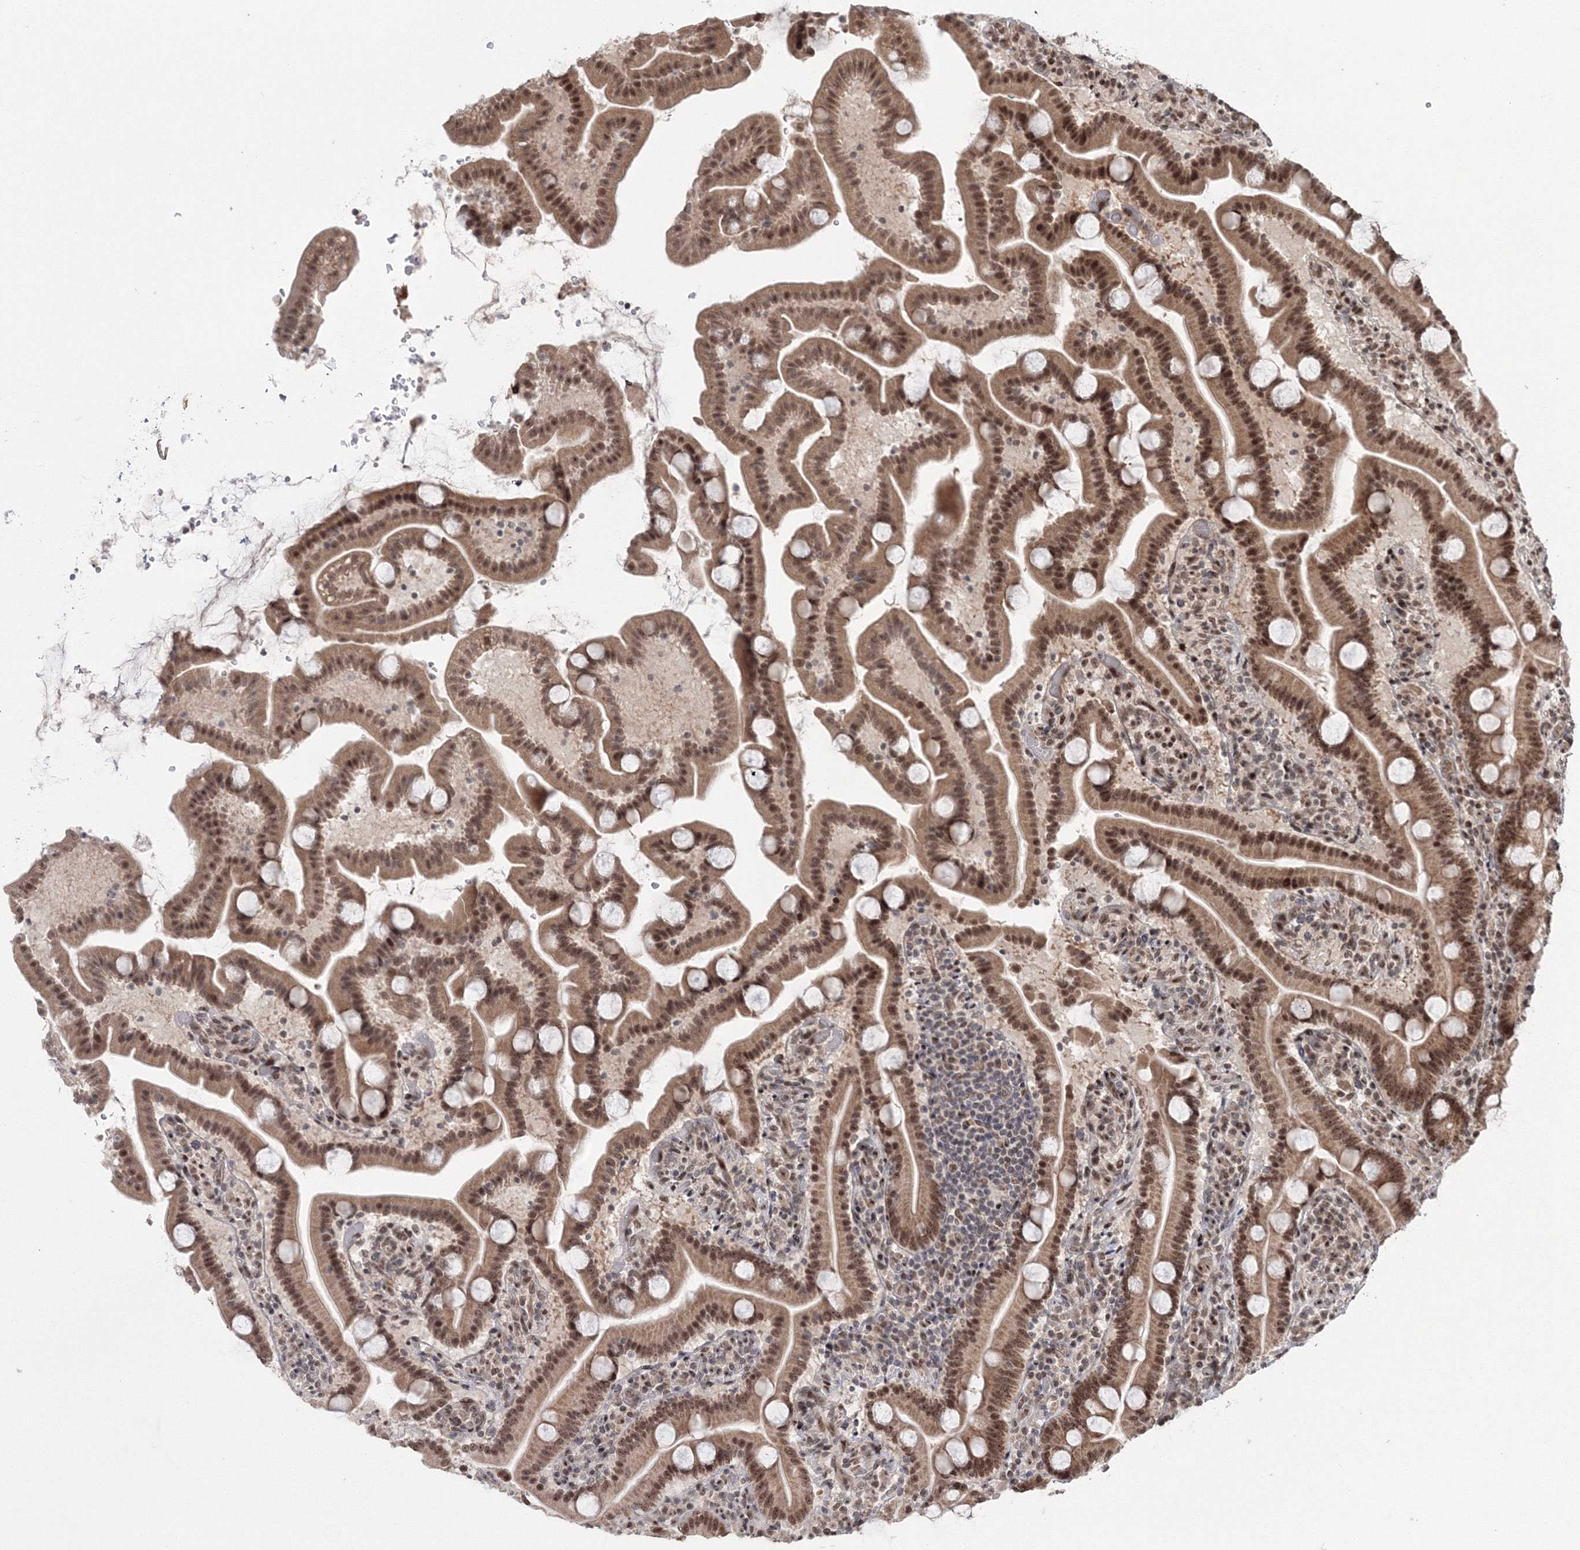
{"staining": {"intensity": "moderate", "quantity": ">75%", "location": "cytoplasmic/membranous,nuclear"}, "tissue": "duodenum", "cell_type": "Glandular cells", "image_type": "normal", "snomed": [{"axis": "morphology", "description": "Normal tissue, NOS"}, {"axis": "topography", "description": "Duodenum"}], "caption": "Immunohistochemistry of unremarkable human duodenum reveals medium levels of moderate cytoplasmic/membranous,nuclear staining in approximately >75% of glandular cells. (Brightfield microscopy of DAB IHC at high magnification).", "gene": "NOA1", "patient": {"sex": "male", "age": 55}}